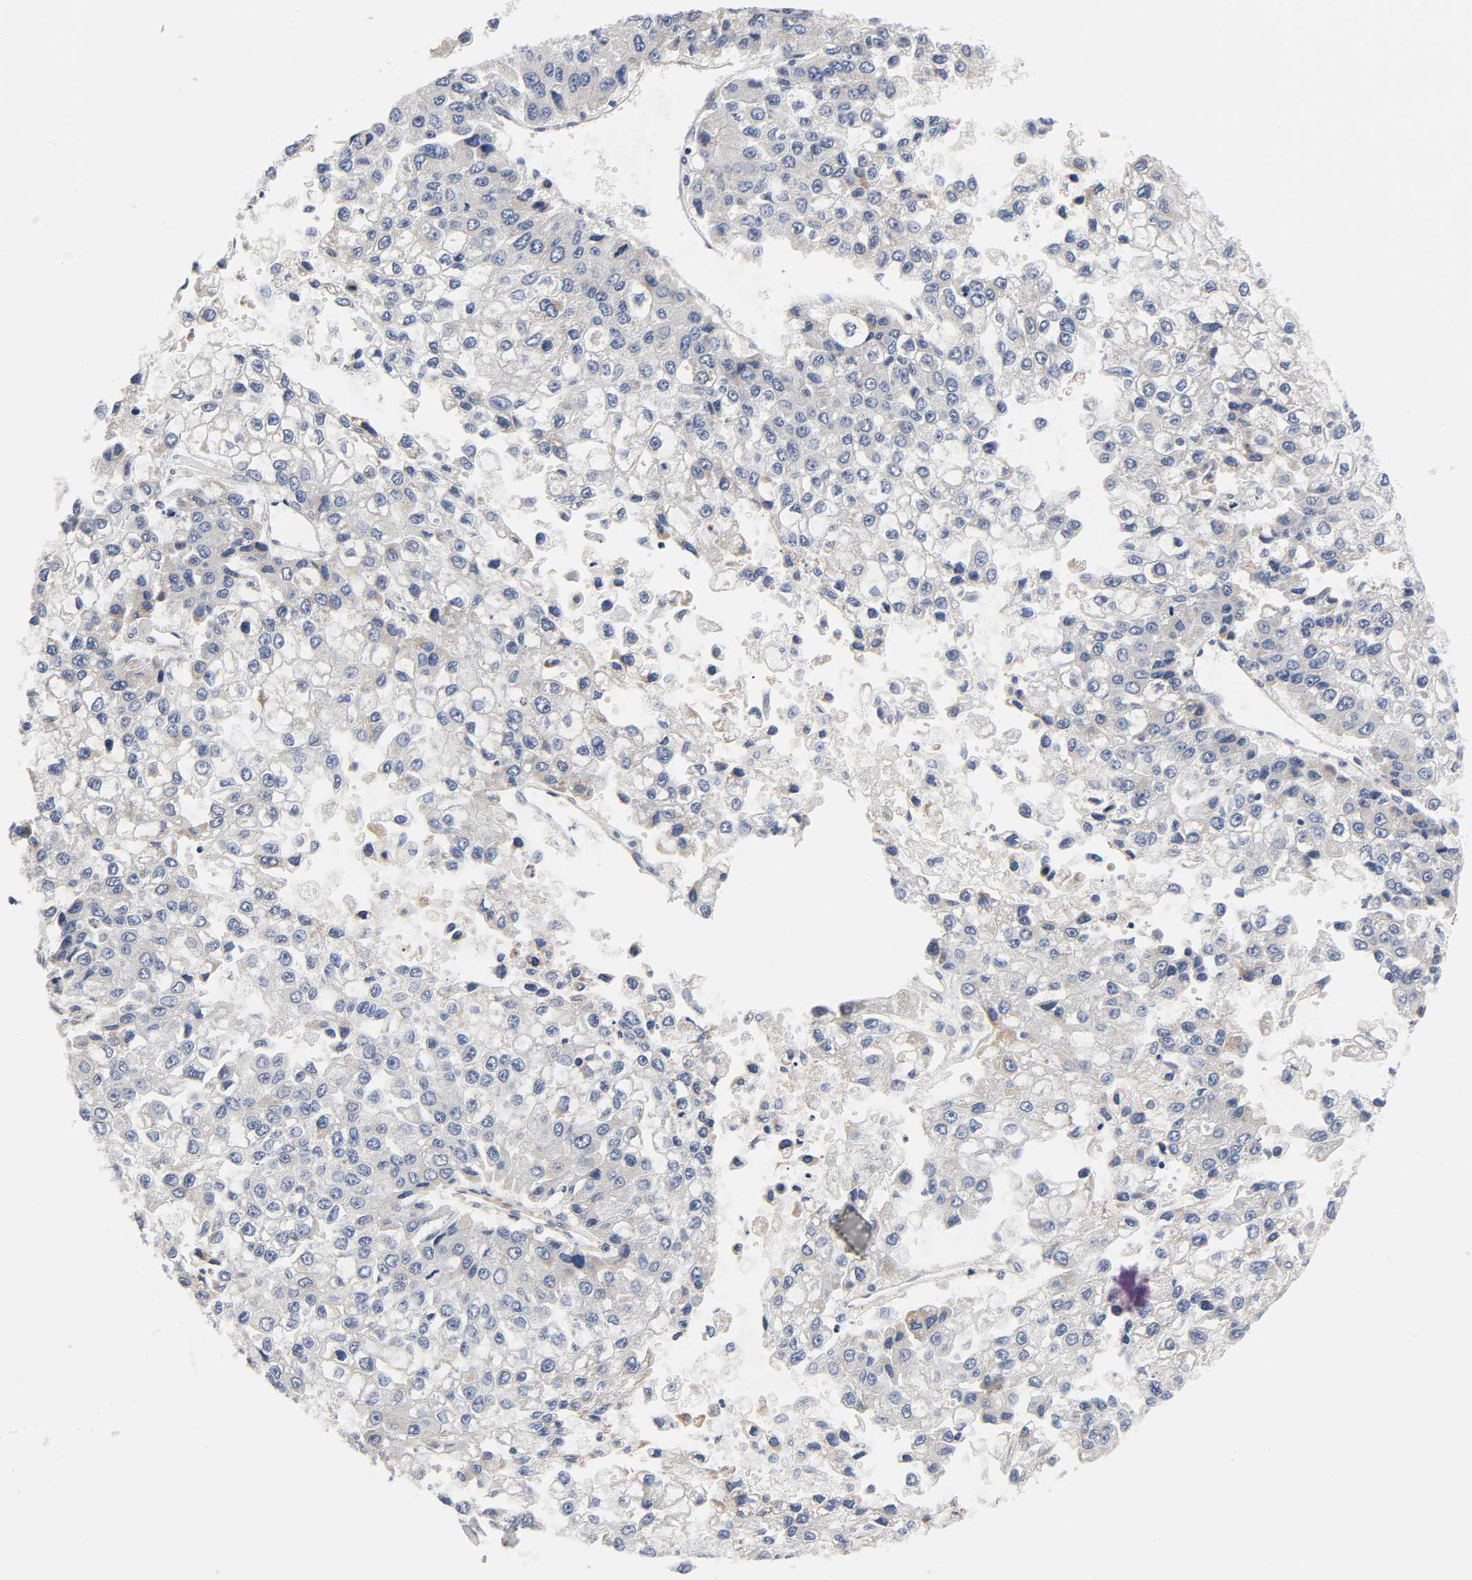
{"staining": {"intensity": "negative", "quantity": "none", "location": "none"}, "tissue": "liver cancer", "cell_type": "Tumor cells", "image_type": "cancer", "snomed": [{"axis": "morphology", "description": "Carcinoma, Hepatocellular, NOS"}, {"axis": "topography", "description": "Liver"}], "caption": "Image shows no protein expression in tumor cells of liver hepatocellular carcinoma tissue.", "gene": "ARHGAP1", "patient": {"sex": "female", "age": 66}}